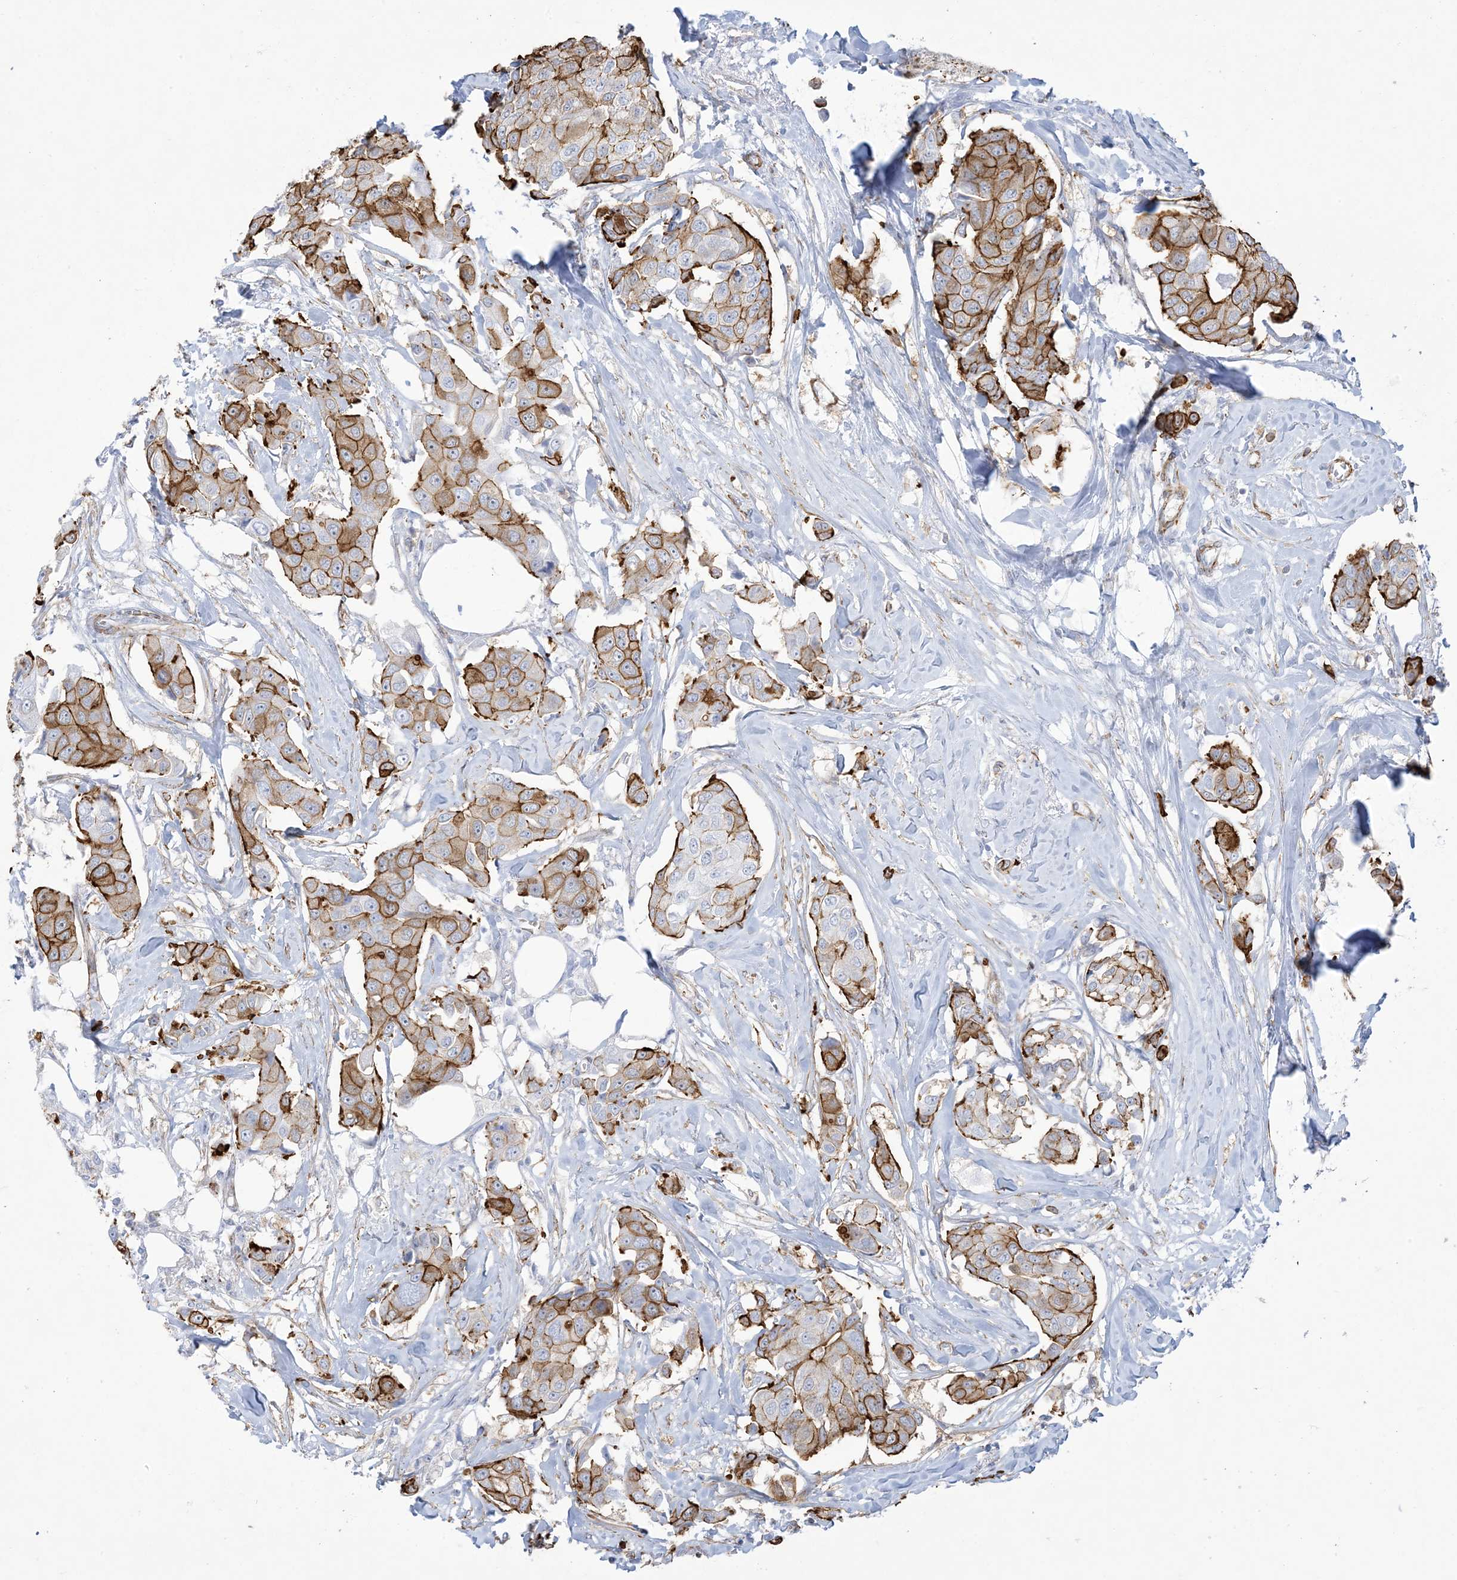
{"staining": {"intensity": "strong", "quantity": "25%-75%", "location": "cytoplasmic/membranous"}, "tissue": "breast cancer", "cell_type": "Tumor cells", "image_type": "cancer", "snomed": [{"axis": "morphology", "description": "Duct carcinoma"}, {"axis": "topography", "description": "Breast"}], "caption": "Breast cancer tissue demonstrates strong cytoplasmic/membranous staining in approximately 25%-75% of tumor cells", "gene": "B3GNT7", "patient": {"sex": "female", "age": 80}}